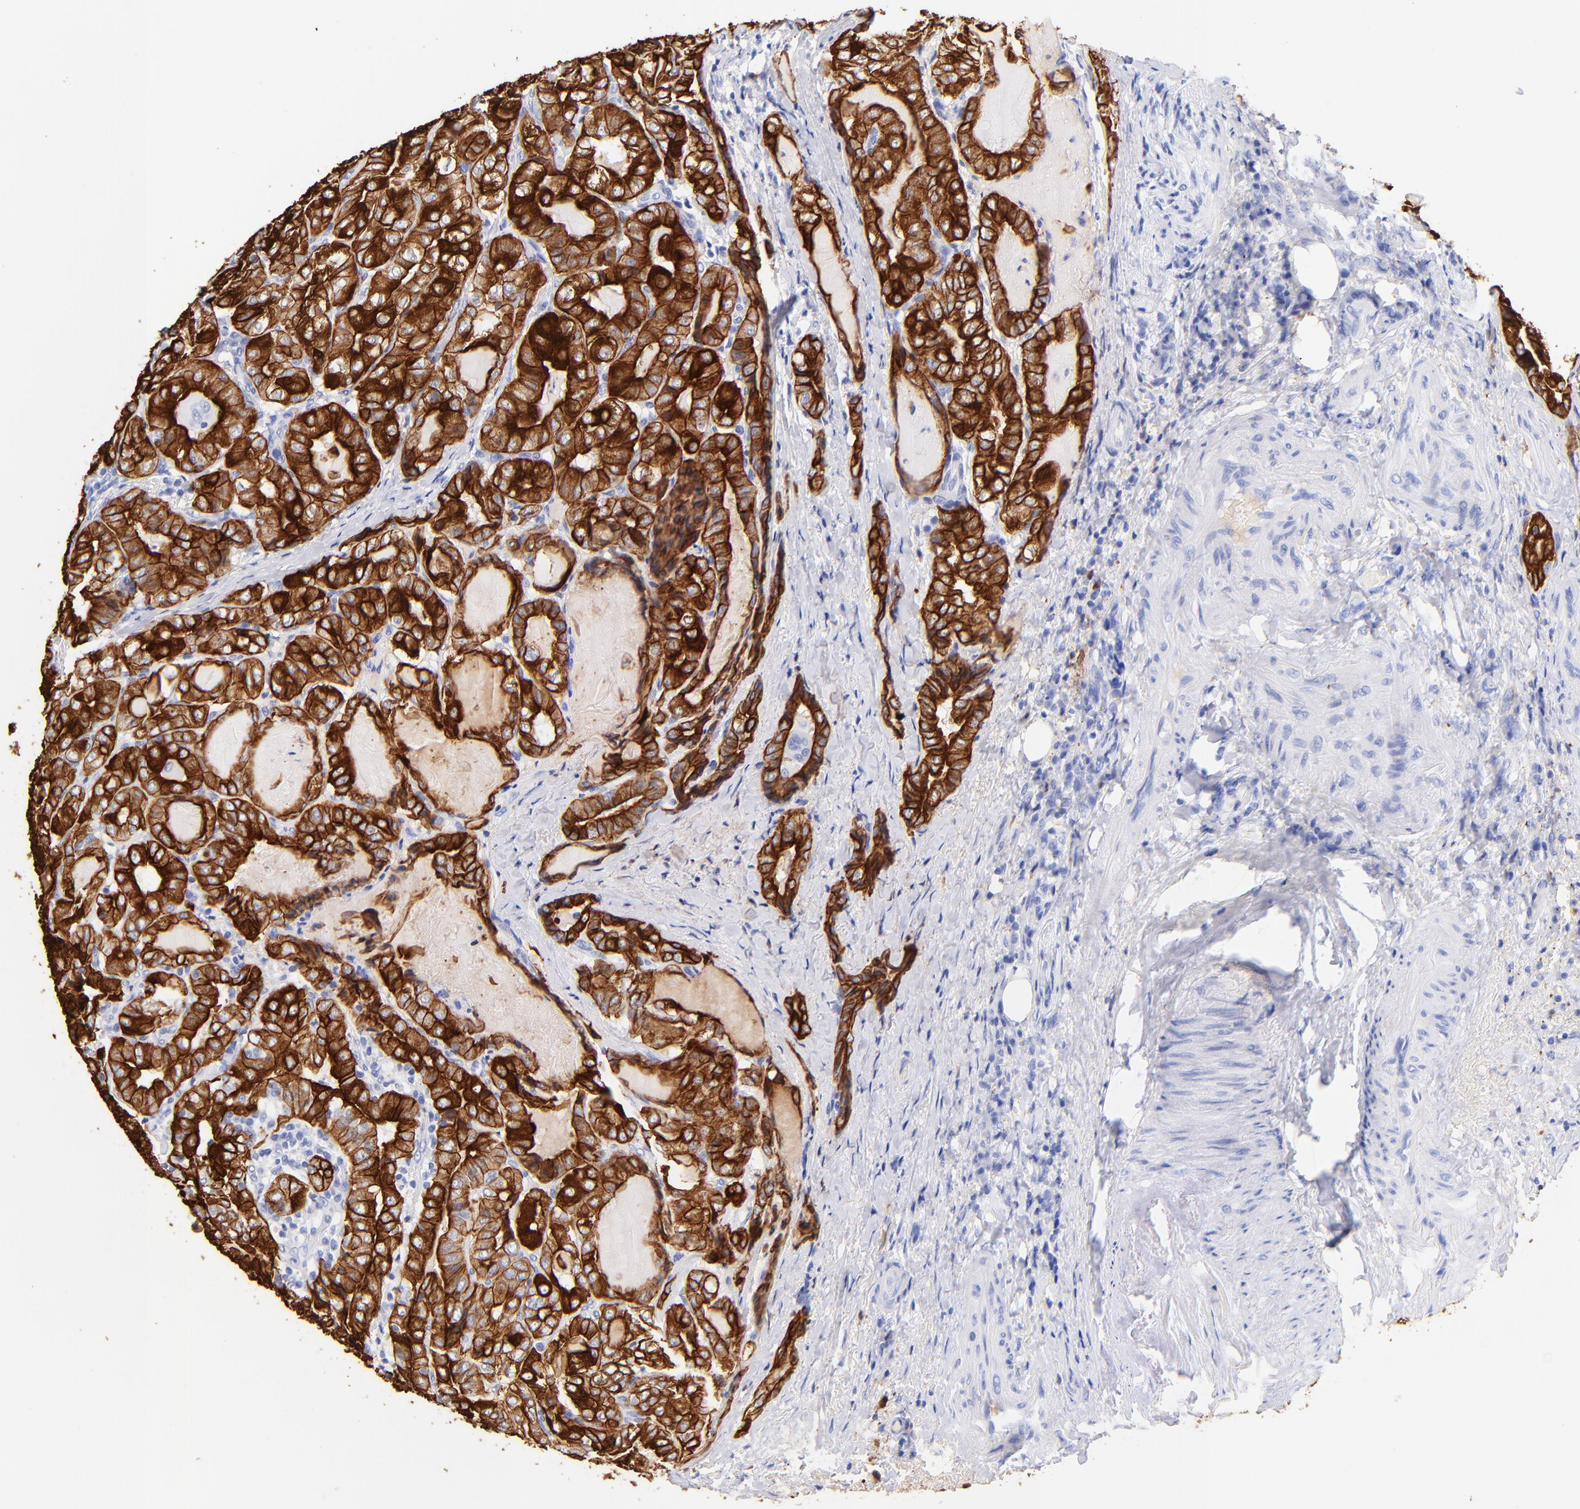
{"staining": {"intensity": "strong", "quantity": ">75%", "location": "cytoplasmic/membranous"}, "tissue": "thyroid cancer", "cell_type": "Tumor cells", "image_type": "cancer", "snomed": [{"axis": "morphology", "description": "Papillary adenocarcinoma, NOS"}, {"axis": "topography", "description": "Thyroid gland"}], "caption": "Thyroid papillary adenocarcinoma stained for a protein (brown) exhibits strong cytoplasmic/membranous positive expression in approximately >75% of tumor cells.", "gene": "KRT19", "patient": {"sex": "female", "age": 71}}